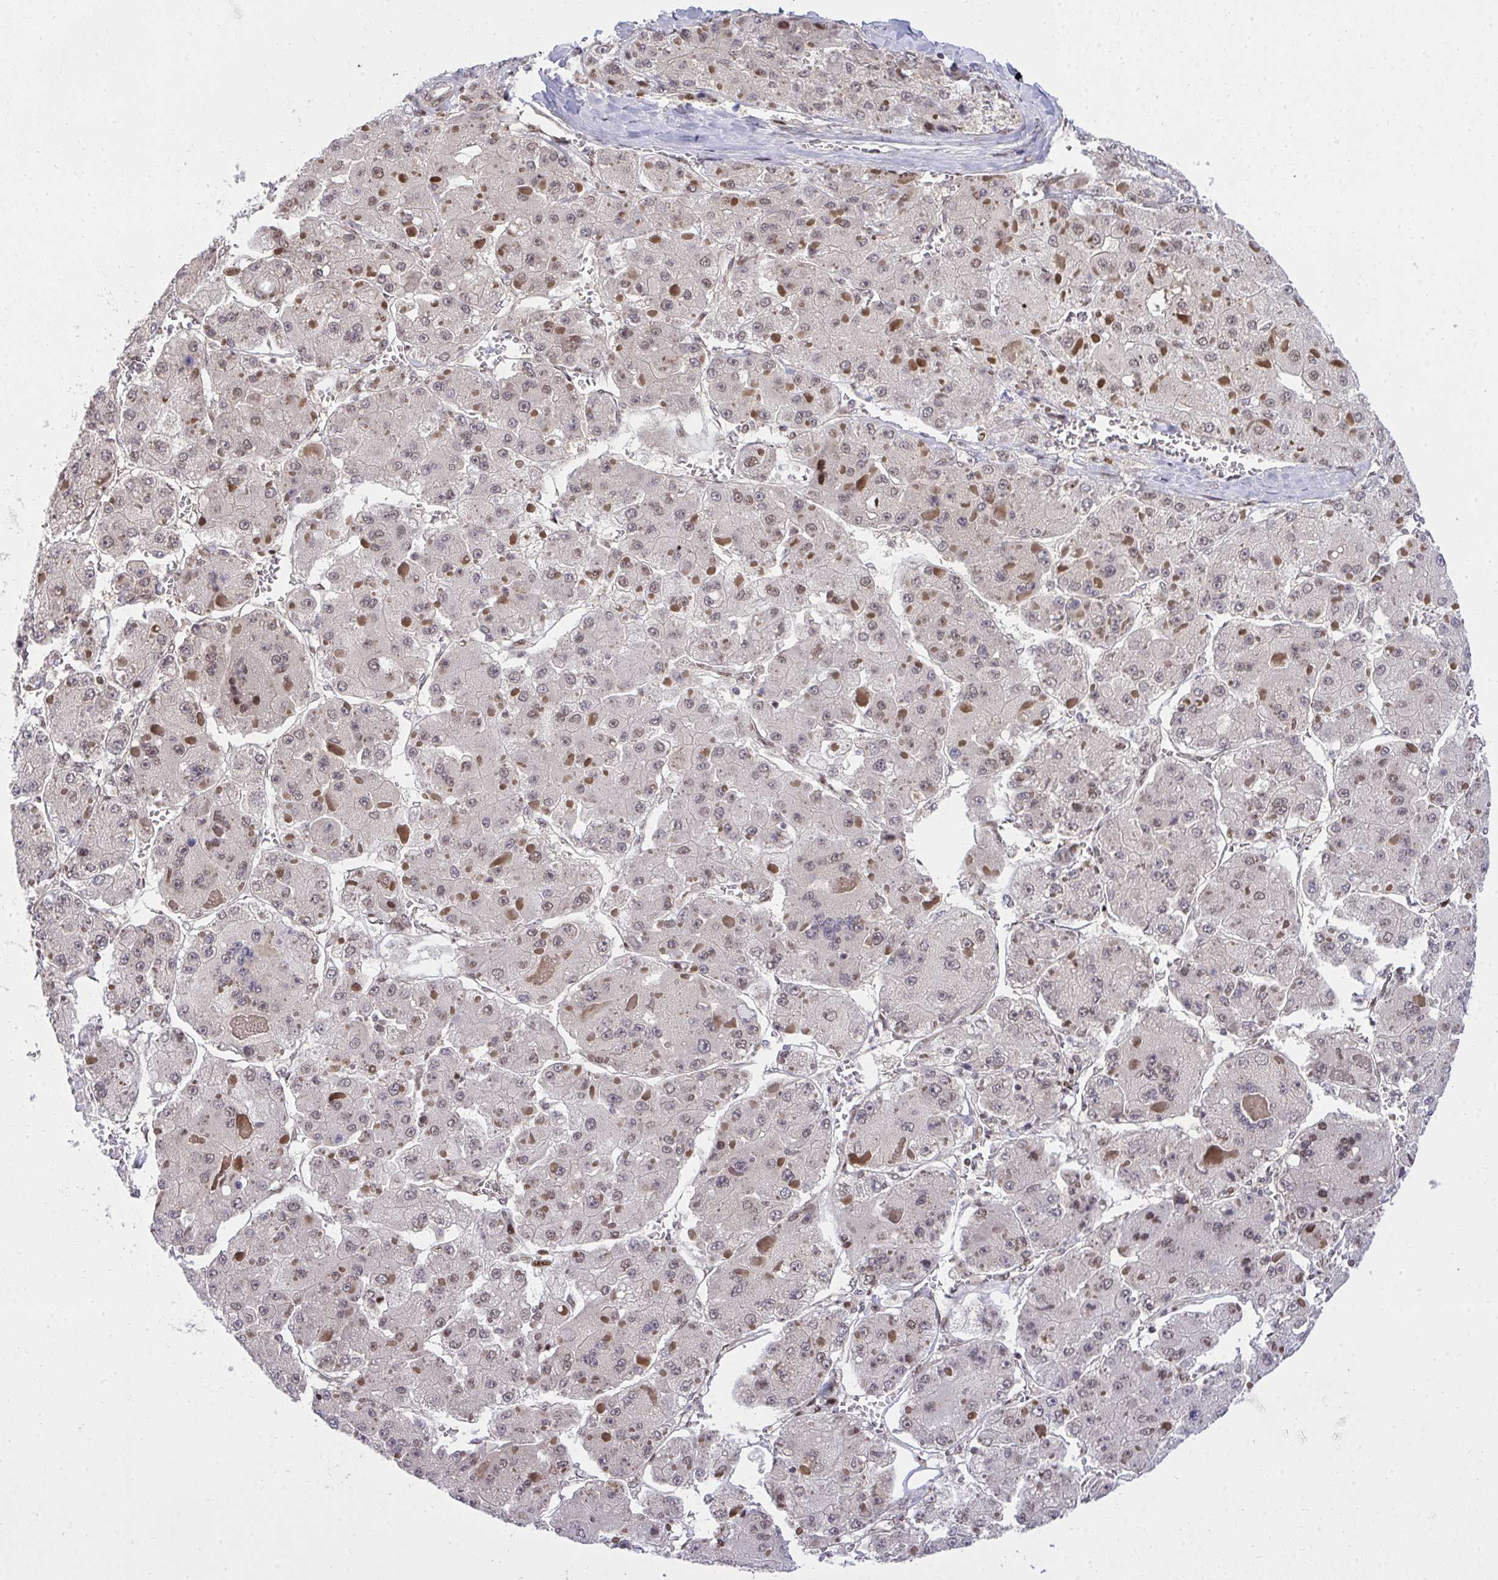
{"staining": {"intensity": "moderate", "quantity": "<25%", "location": "nuclear"}, "tissue": "liver cancer", "cell_type": "Tumor cells", "image_type": "cancer", "snomed": [{"axis": "morphology", "description": "Carcinoma, Hepatocellular, NOS"}, {"axis": "topography", "description": "Liver"}], "caption": "Human liver cancer (hepatocellular carcinoma) stained for a protein (brown) demonstrates moderate nuclear positive staining in about <25% of tumor cells.", "gene": "PIGY", "patient": {"sex": "female", "age": 73}}